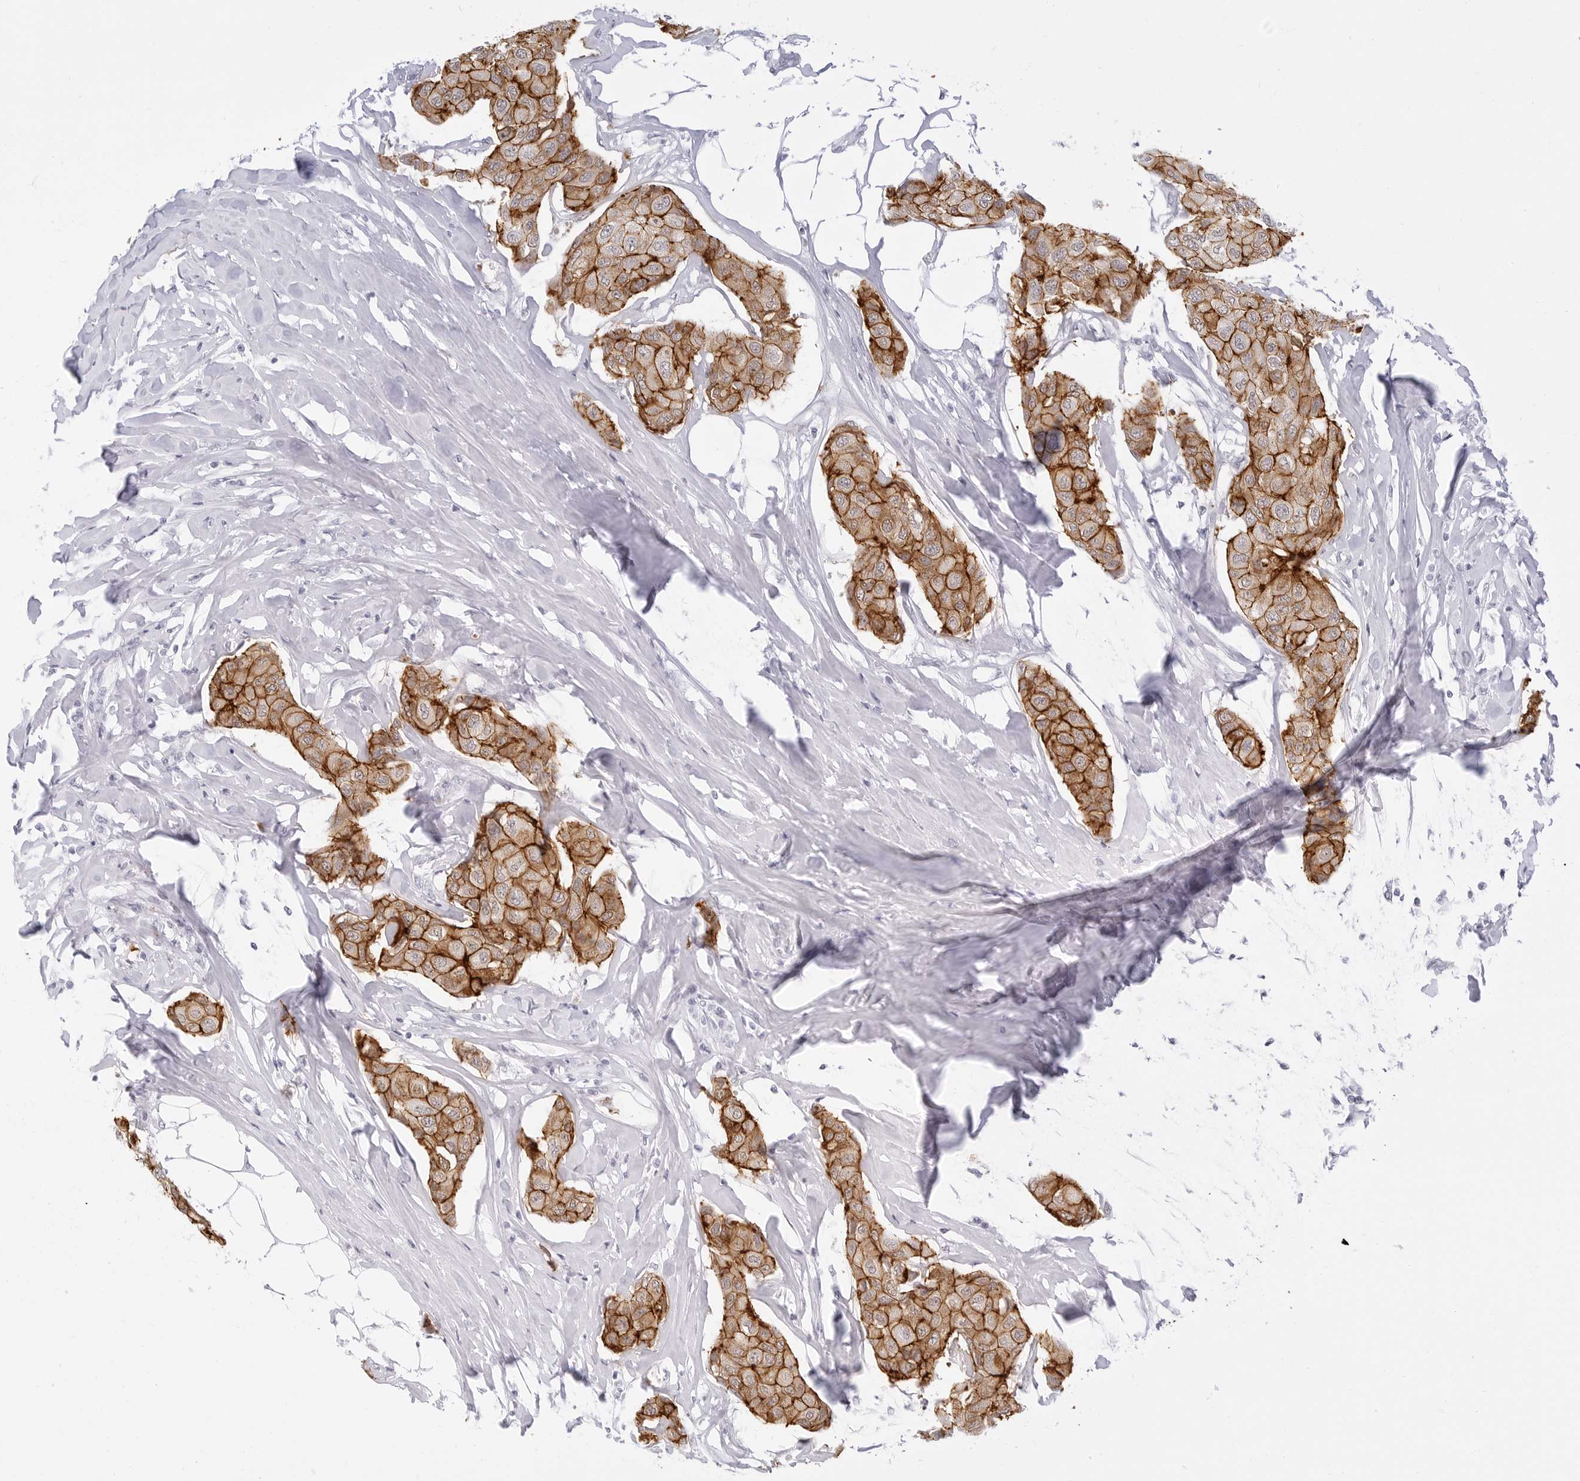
{"staining": {"intensity": "strong", "quantity": ">75%", "location": "cytoplasmic/membranous"}, "tissue": "breast cancer", "cell_type": "Tumor cells", "image_type": "cancer", "snomed": [{"axis": "morphology", "description": "Duct carcinoma"}, {"axis": "topography", "description": "Breast"}], "caption": "Invasive ductal carcinoma (breast) tissue reveals strong cytoplasmic/membranous positivity in about >75% of tumor cells The staining was performed using DAB (3,3'-diaminobenzidine) to visualize the protein expression in brown, while the nuclei were stained in blue with hematoxylin (Magnification: 20x).", "gene": "CDH1", "patient": {"sex": "female", "age": 80}}